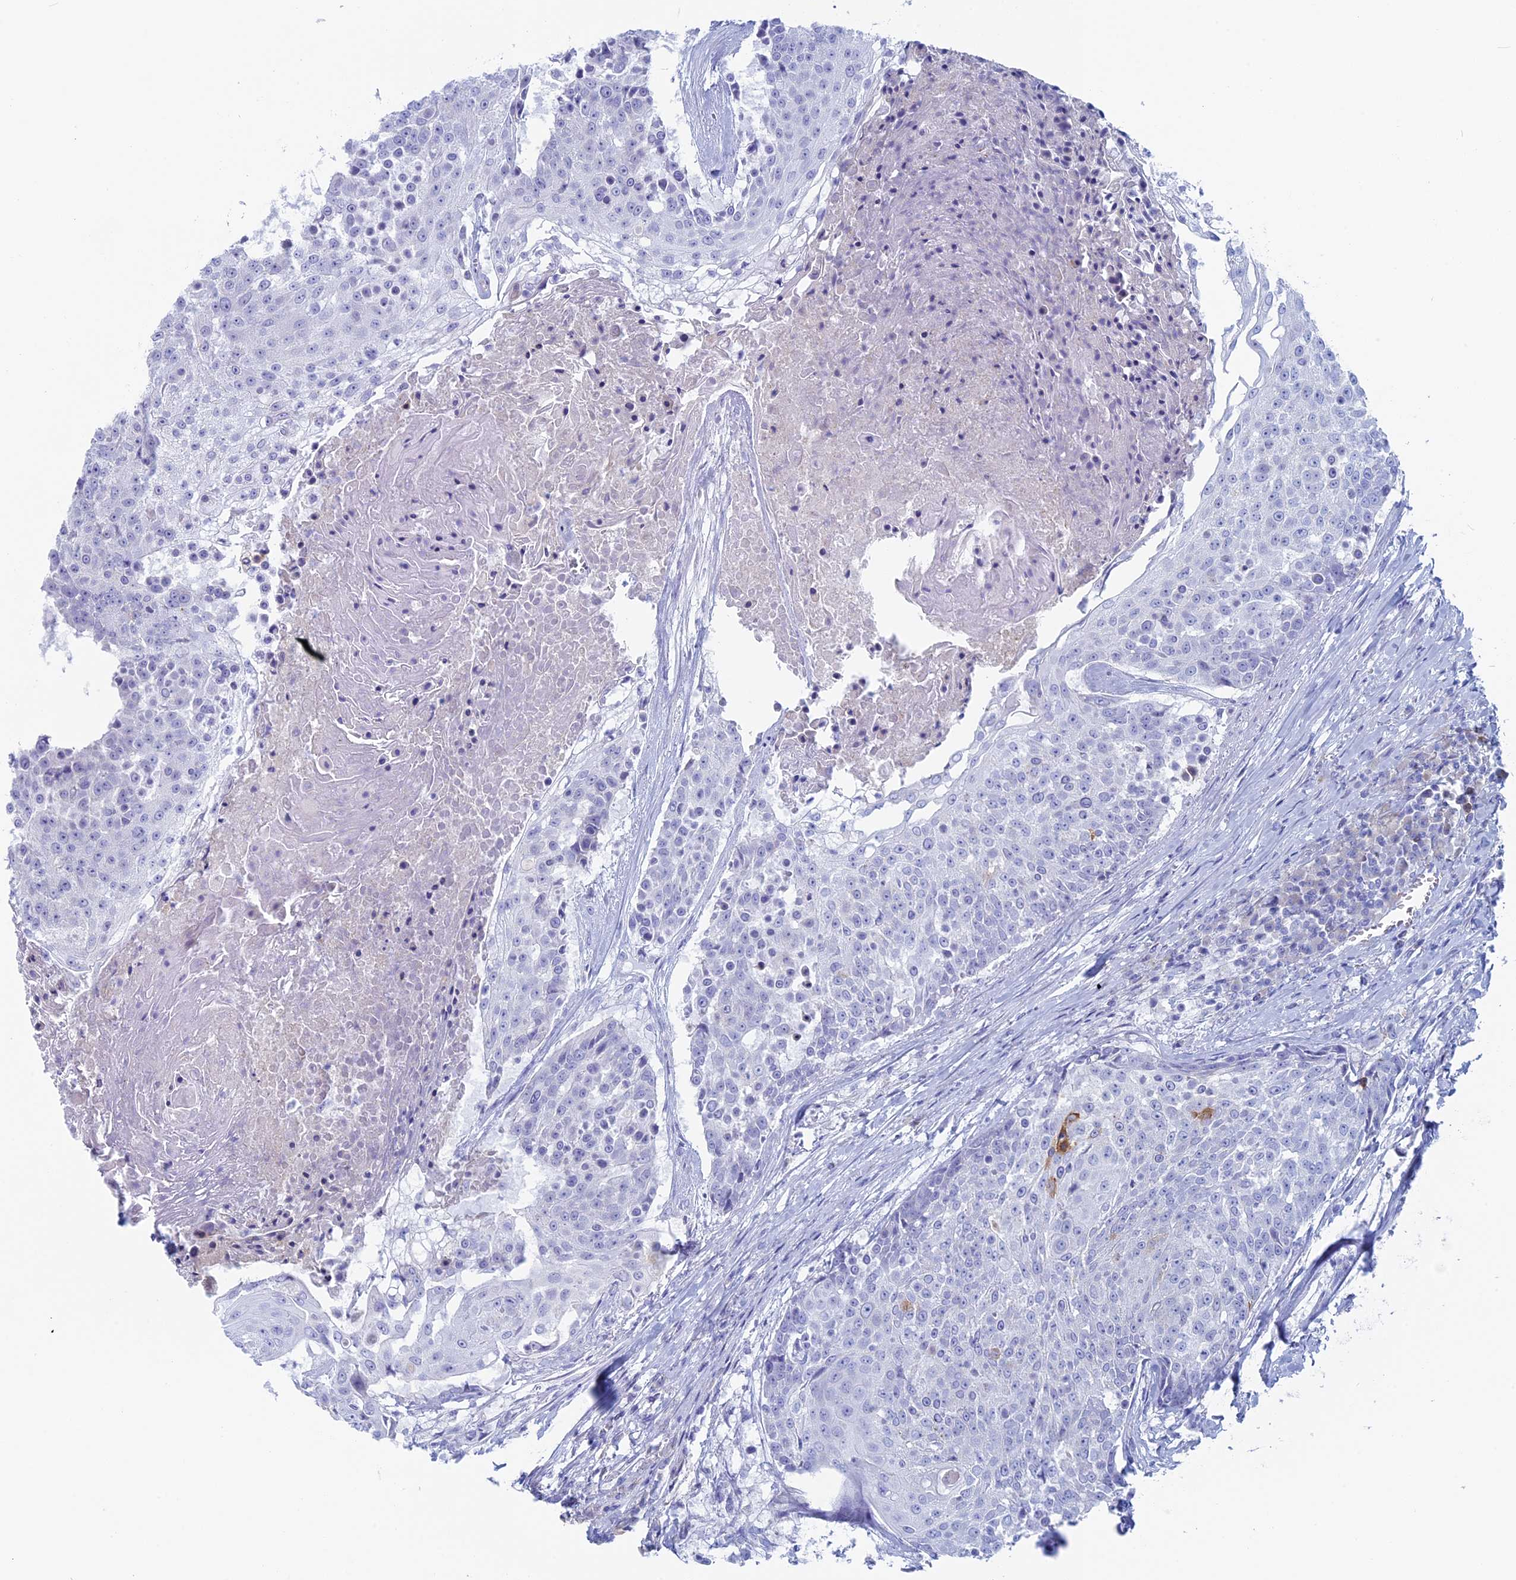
{"staining": {"intensity": "negative", "quantity": "none", "location": "none"}, "tissue": "urothelial cancer", "cell_type": "Tumor cells", "image_type": "cancer", "snomed": [{"axis": "morphology", "description": "Urothelial carcinoma, High grade"}, {"axis": "topography", "description": "Urinary bladder"}], "caption": "This is an immunohistochemistry (IHC) image of urothelial cancer. There is no staining in tumor cells.", "gene": "MAGEB6", "patient": {"sex": "female", "age": 63}}